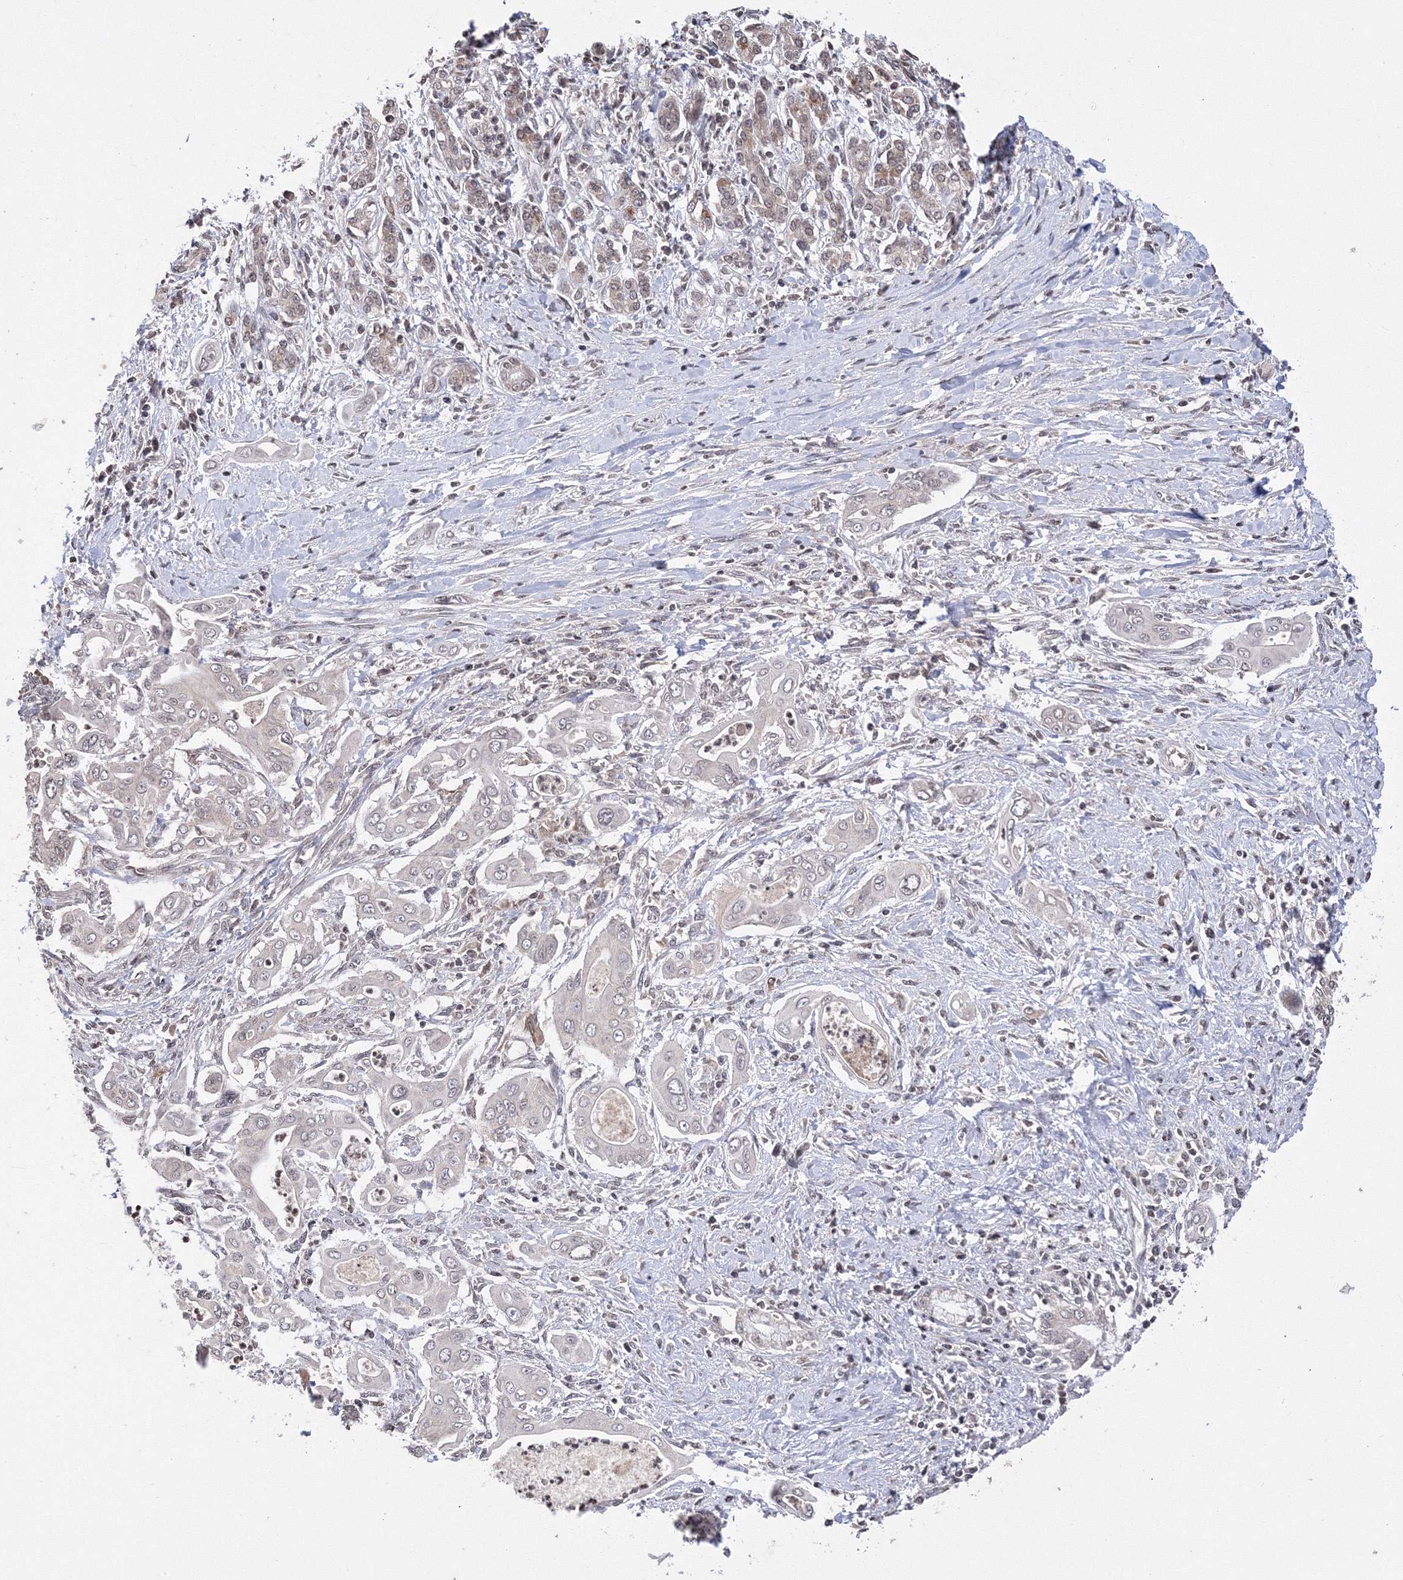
{"staining": {"intensity": "weak", "quantity": "25%-75%", "location": "nuclear"}, "tissue": "pancreatic cancer", "cell_type": "Tumor cells", "image_type": "cancer", "snomed": [{"axis": "morphology", "description": "Adenocarcinoma, NOS"}, {"axis": "topography", "description": "Pancreas"}], "caption": "Immunohistochemical staining of adenocarcinoma (pancreatic) exhibits low levels of weak nuclear staining in about 25%-75% of tumor cells. Nuclei are stained in blue.", "gene": "GPN1", "patient": {"sex": "male", "age": 58}}